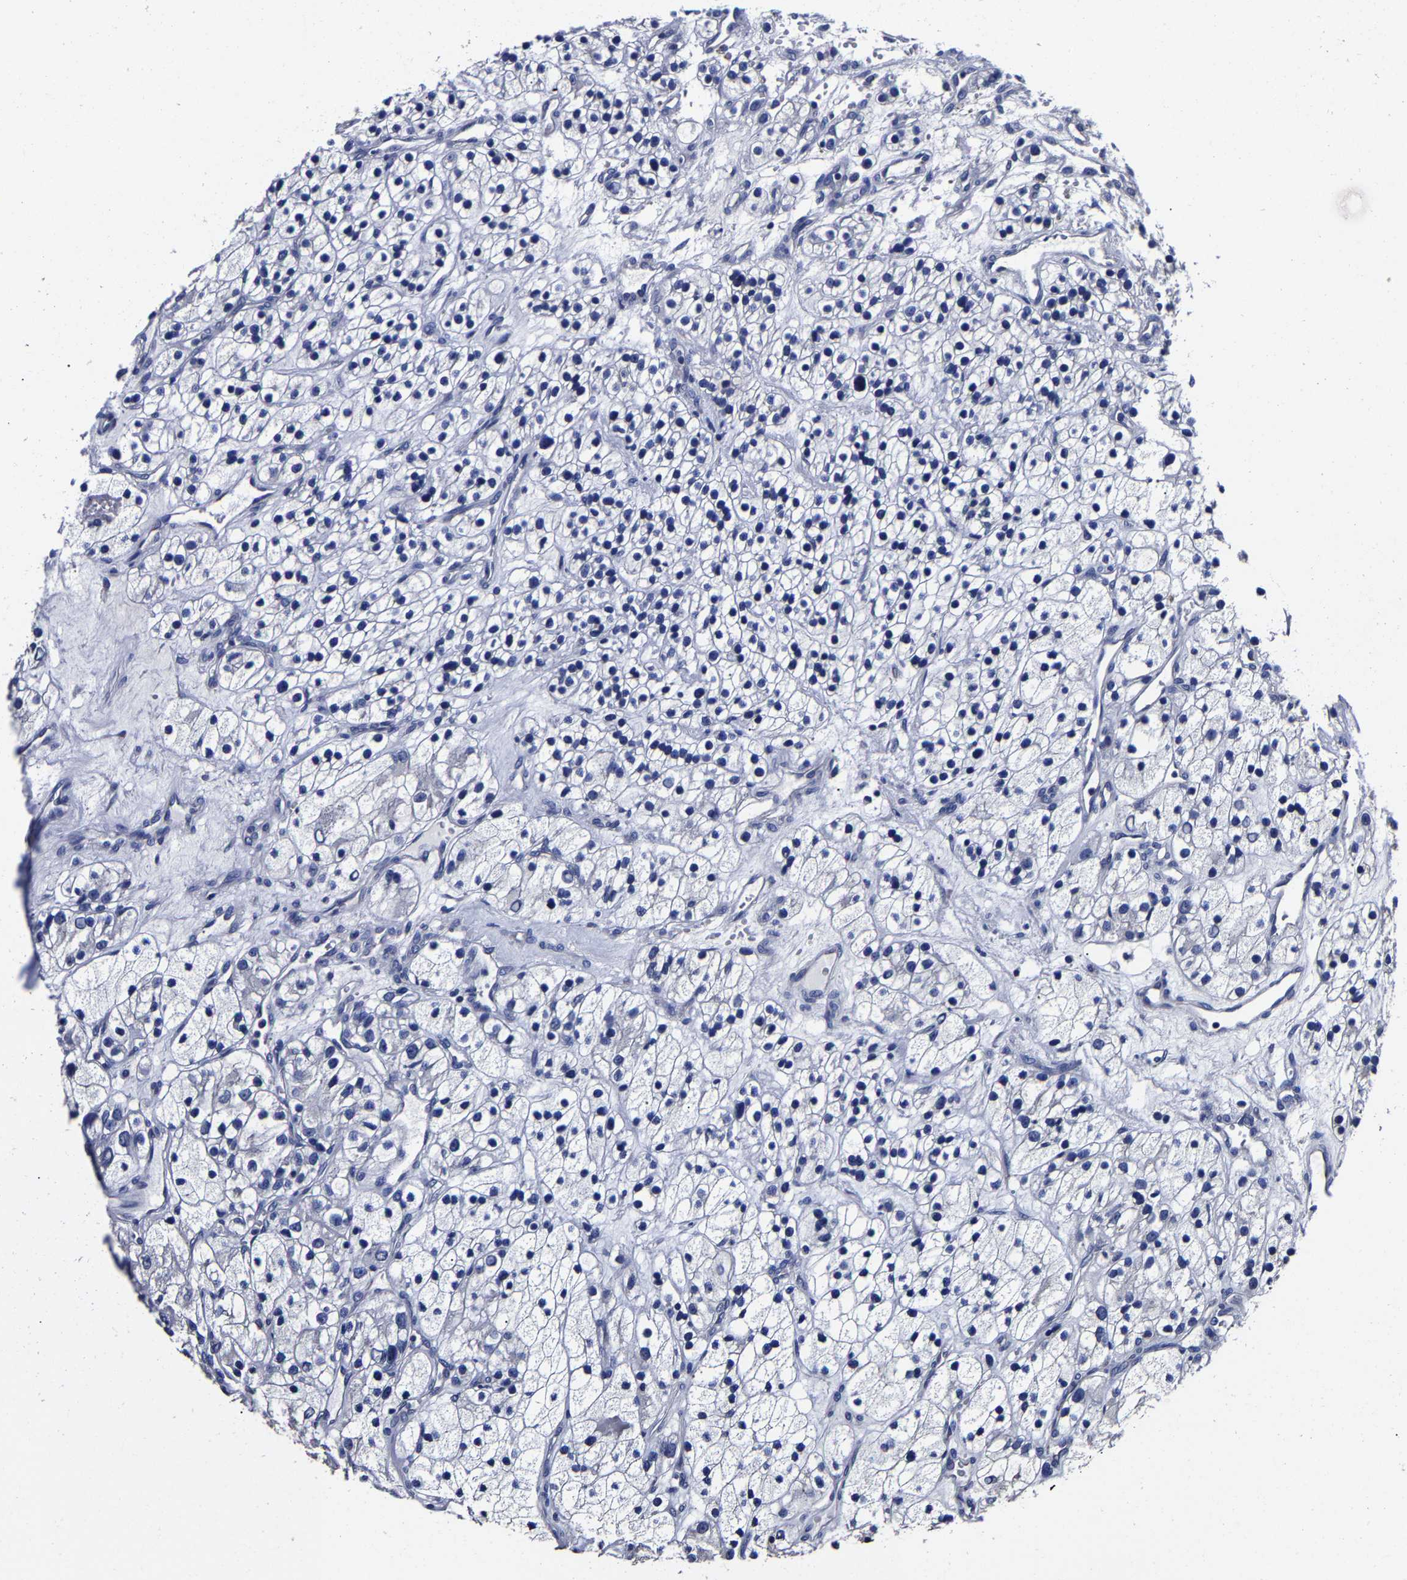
{"staining": {"intensity": "negative", "quantity": "none", "location": "none"}, "tissue": "renal cancer", "cell_type": "Tumor cells", "image_type": "cancer", "snomed": [{"axis": "morphology", "description": "Adenocarcinoma, NOS"}, {"axis": "topography", "description": "Kidney"}], "caption": "Tumor cells show no significant protein staining in renal cancer (adenocarcinoma).", "gene": "AKAP4", "patient": {"sex": "female", "age": 57}}